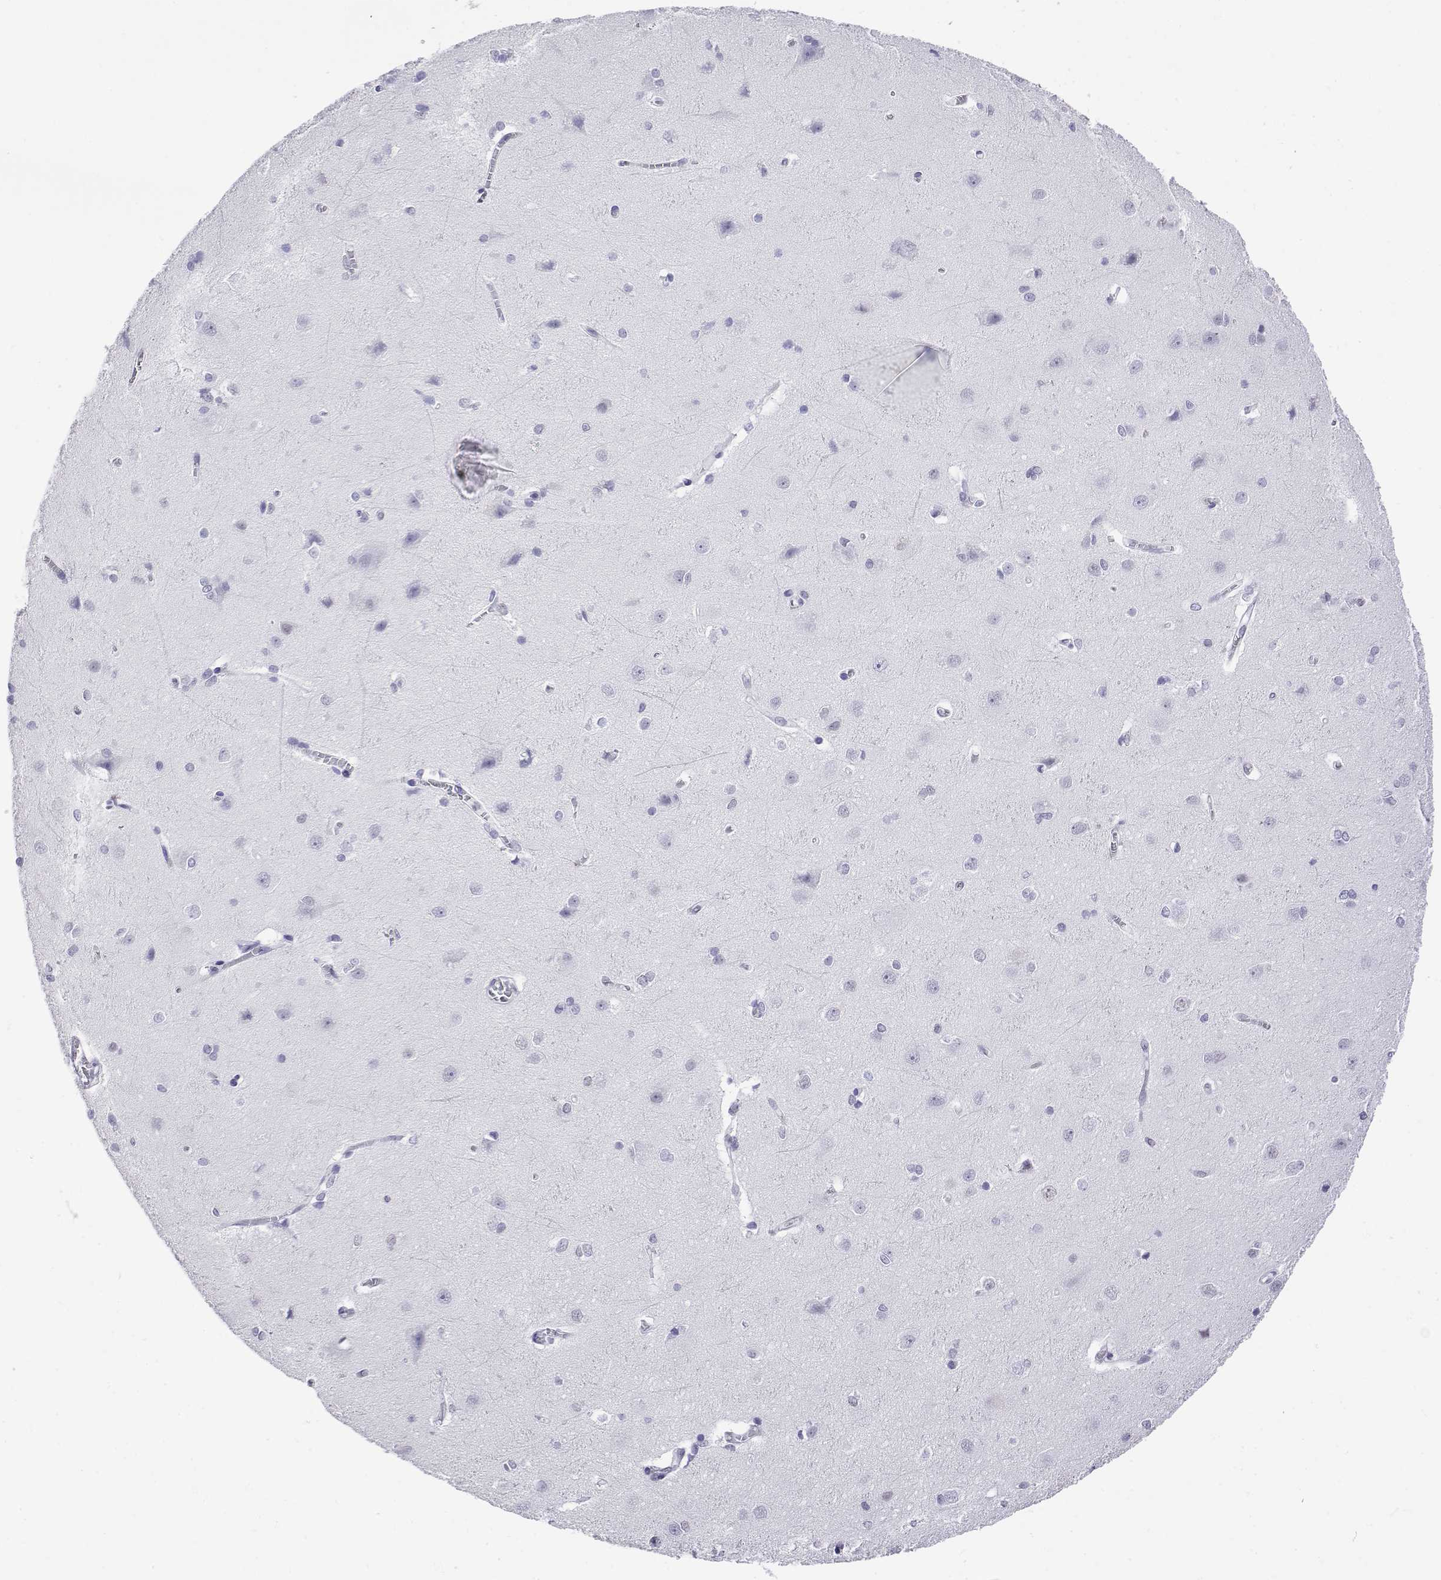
{"staining": {"intensity": "negative", "quantity": "none", "location": "none"}, "tissue": "cerebral cortex", "cell_type": "Endothelial cells", "image_type": "normal", "snomed": [{"axis": "morphology", "description": "Normal tissue, NOS"}, {"axis": "topography", "description": "Cerebral cortex"}], "caption": "Benign cerebral cortex was stained to show a protein in brown. There is no significant positivity in endothelial cells.", "gene": "POLDIP3", "patient": {"sex": "male", "age": 37}}